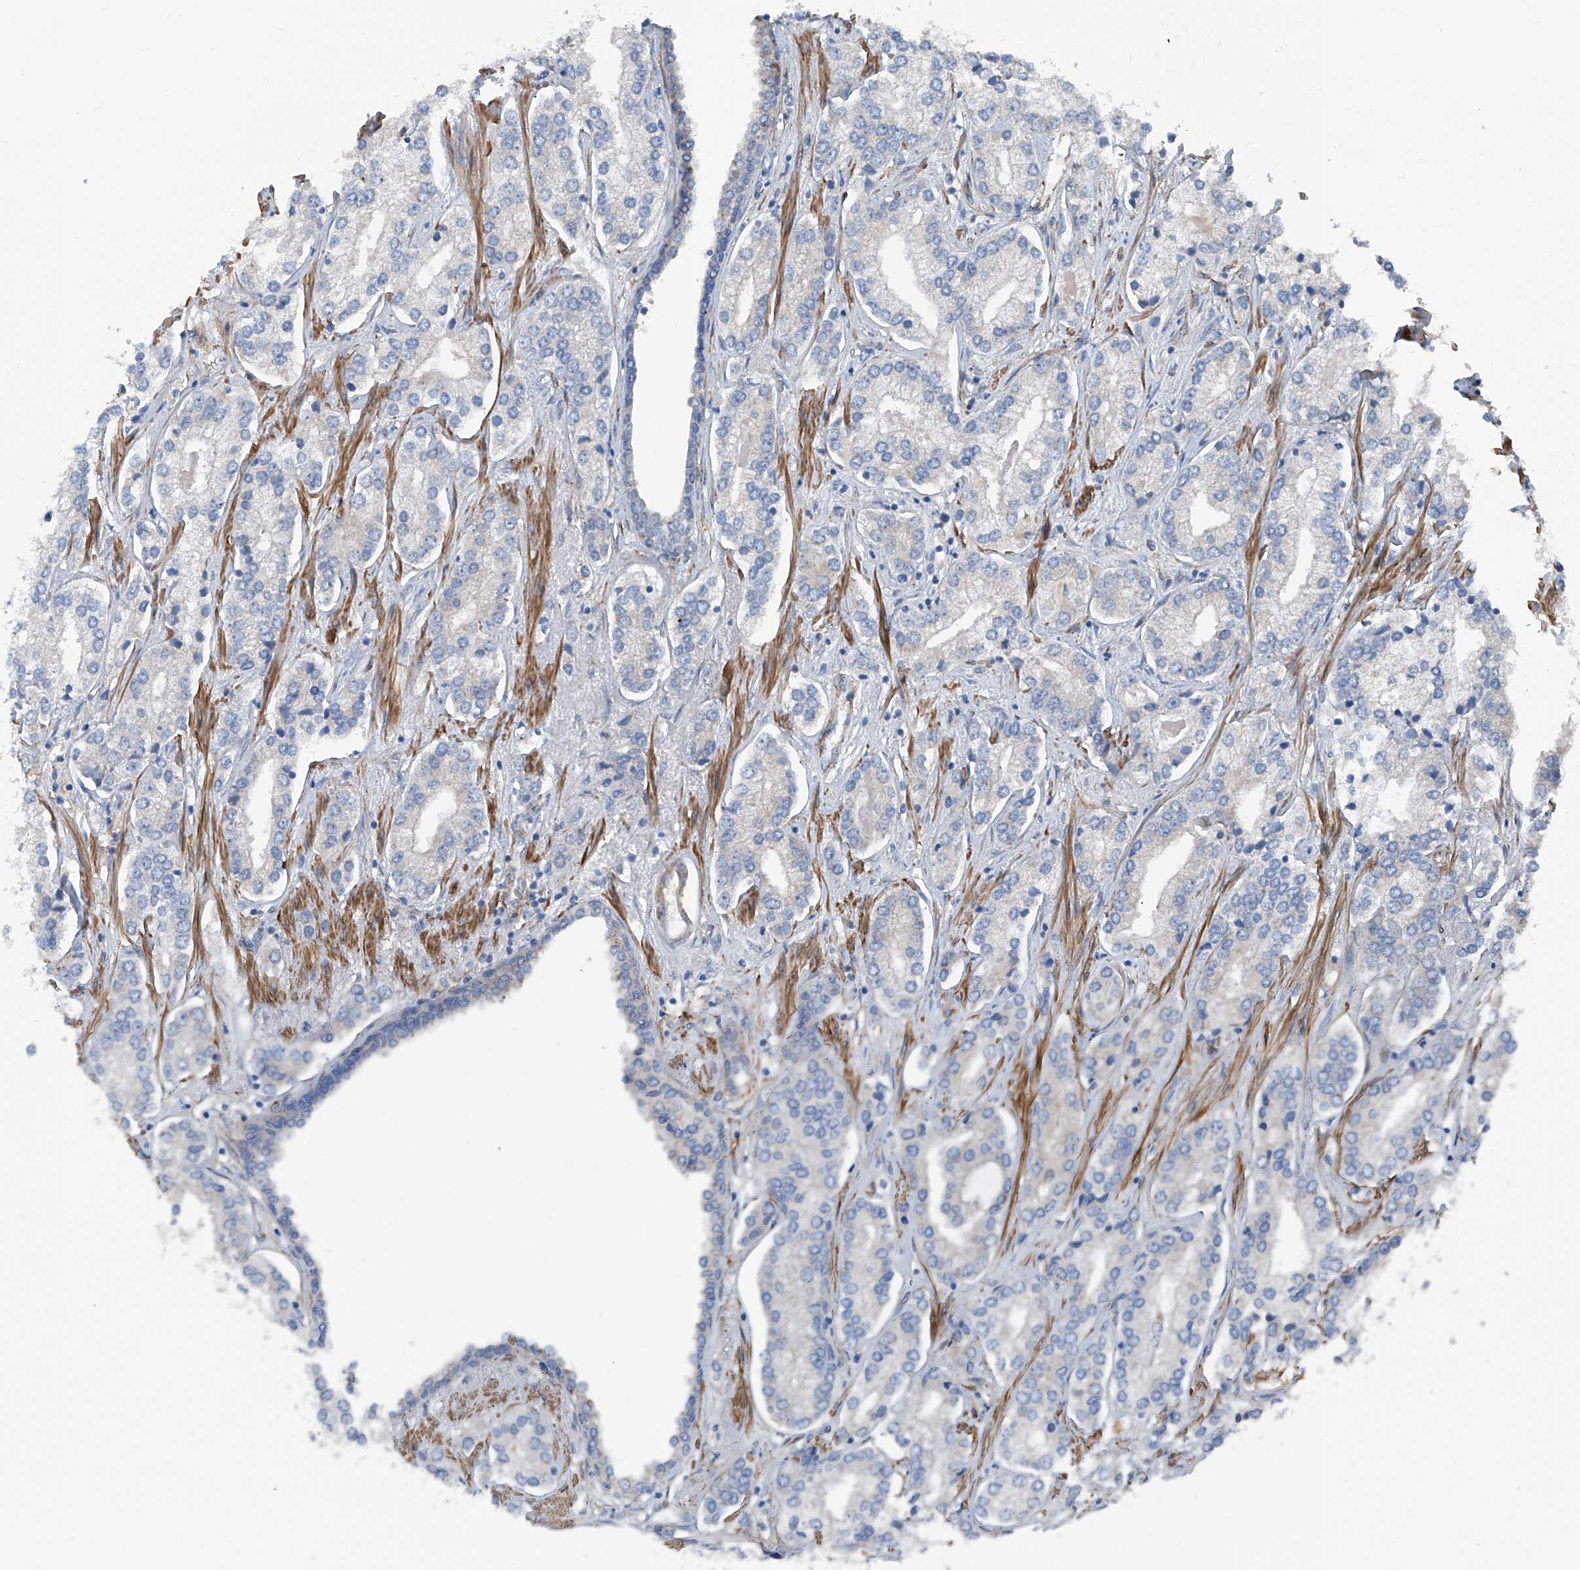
{"staining": {"intensity": "negative", "quantity": "none", "location": "none"}, "tissue": "prostate cancer", "cell_type": "Tumor cells", "image_type": "cancer", "snomed": [{"axis": "morphology", "description": "Adenocarcinoma, High grade"}, {"axis": "topography", "description": "Prostate"}], "caption": "IHC image of neoplastic tissue: prostate cancer stained with DAB demonstrates no significant protein expression in tumor cells.", "gene": "COA7", "patient": {"sex": "male", "age": 66}}